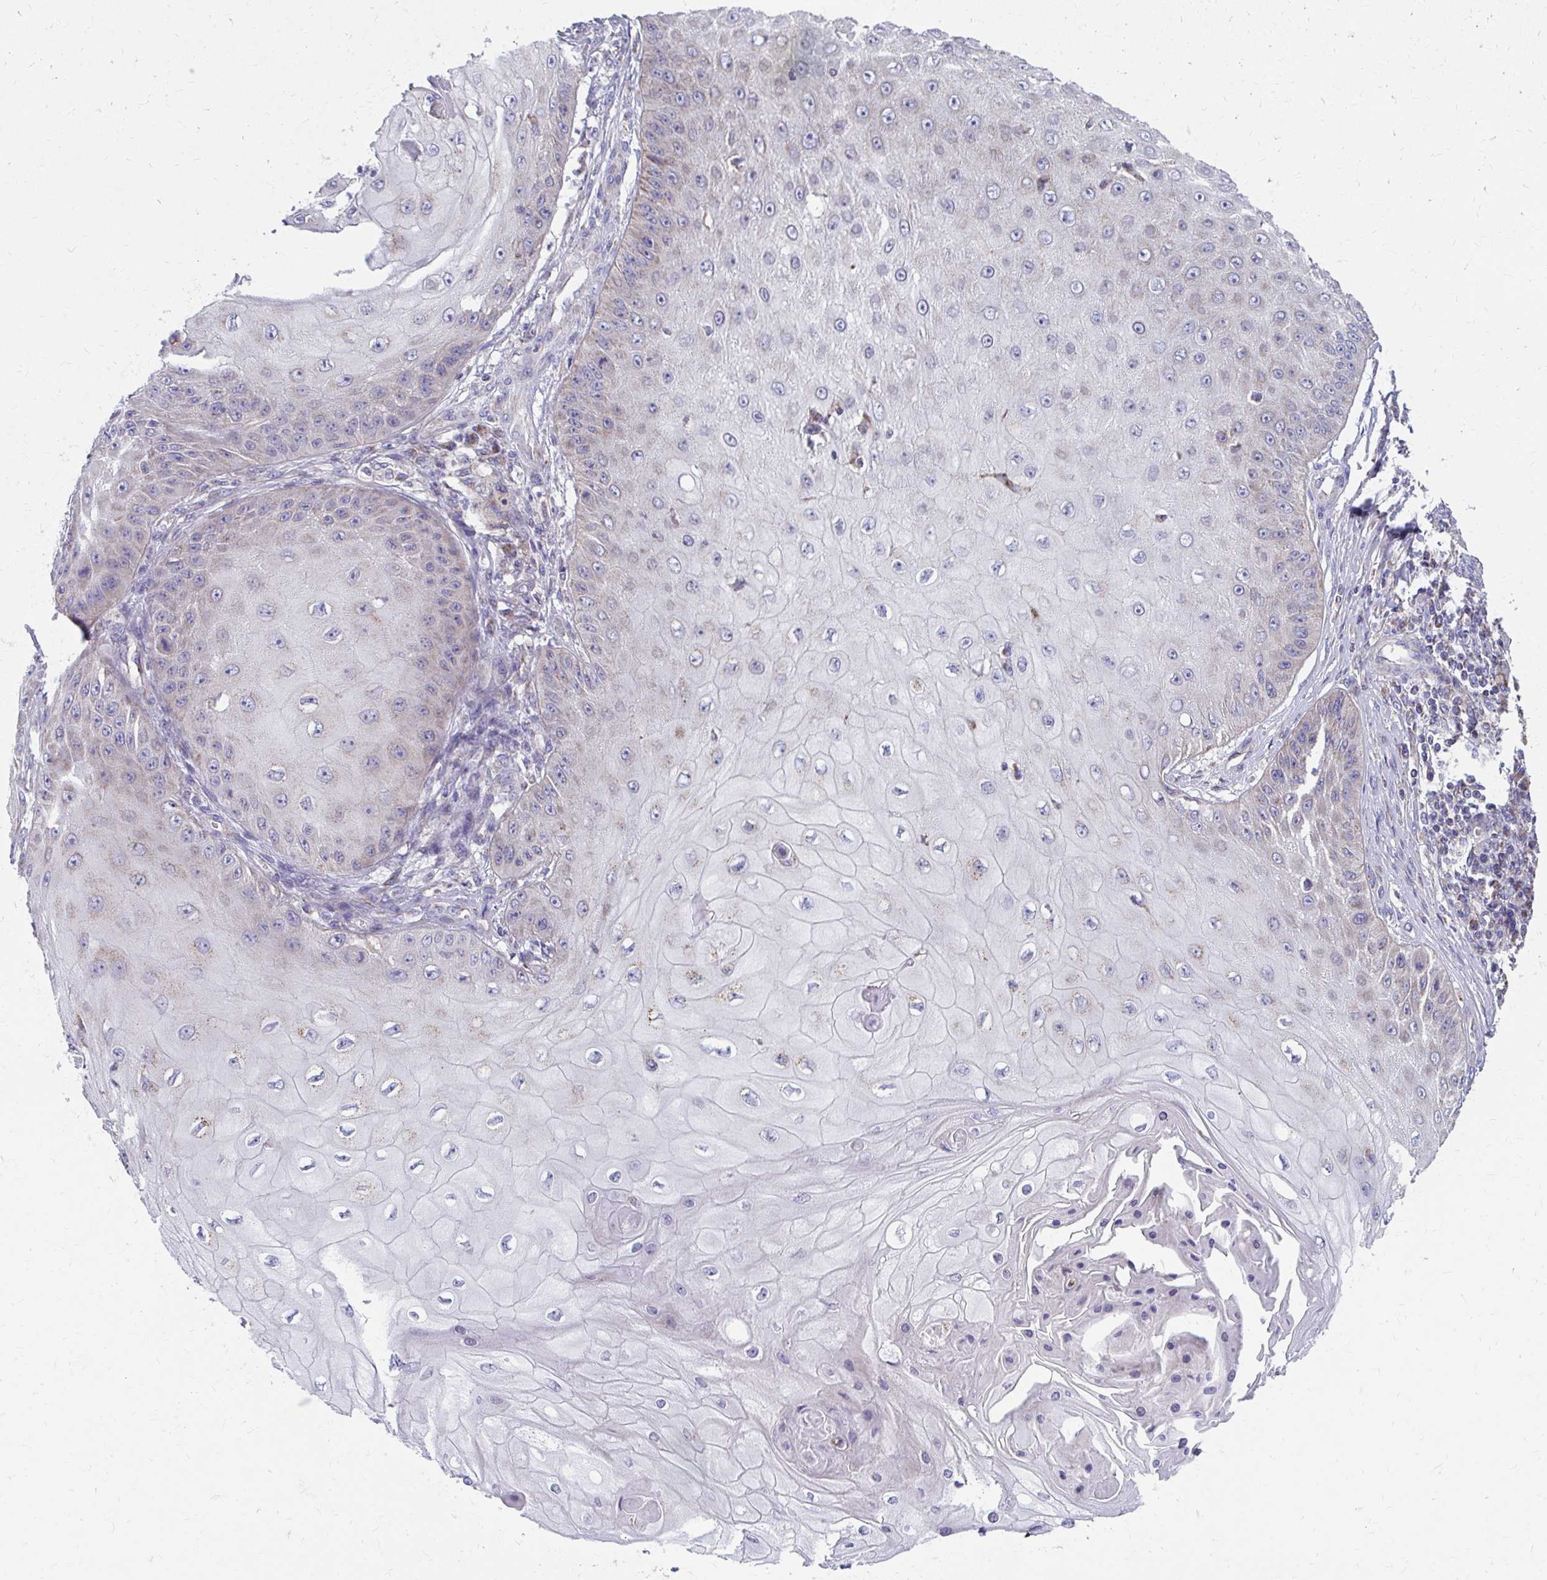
{"staining": {"intensity": "negative", "quantity": "none", "location": "none"}, "tissue": "skin cancer", "cell_type": "Tumor cells", "image_type": "cancer", "snomed": [{"axis": "morphology", "description": "Squamous cell carcinoma, NOS"}, {"axis": "topography", "description": "Skin"}], "caption": "Histopathology image shows no significant protein expression in tumor cells of skin squamous cell carcinoma.", "gene": "RCC1L", "patient": {"sex": "male", "age": 70}}